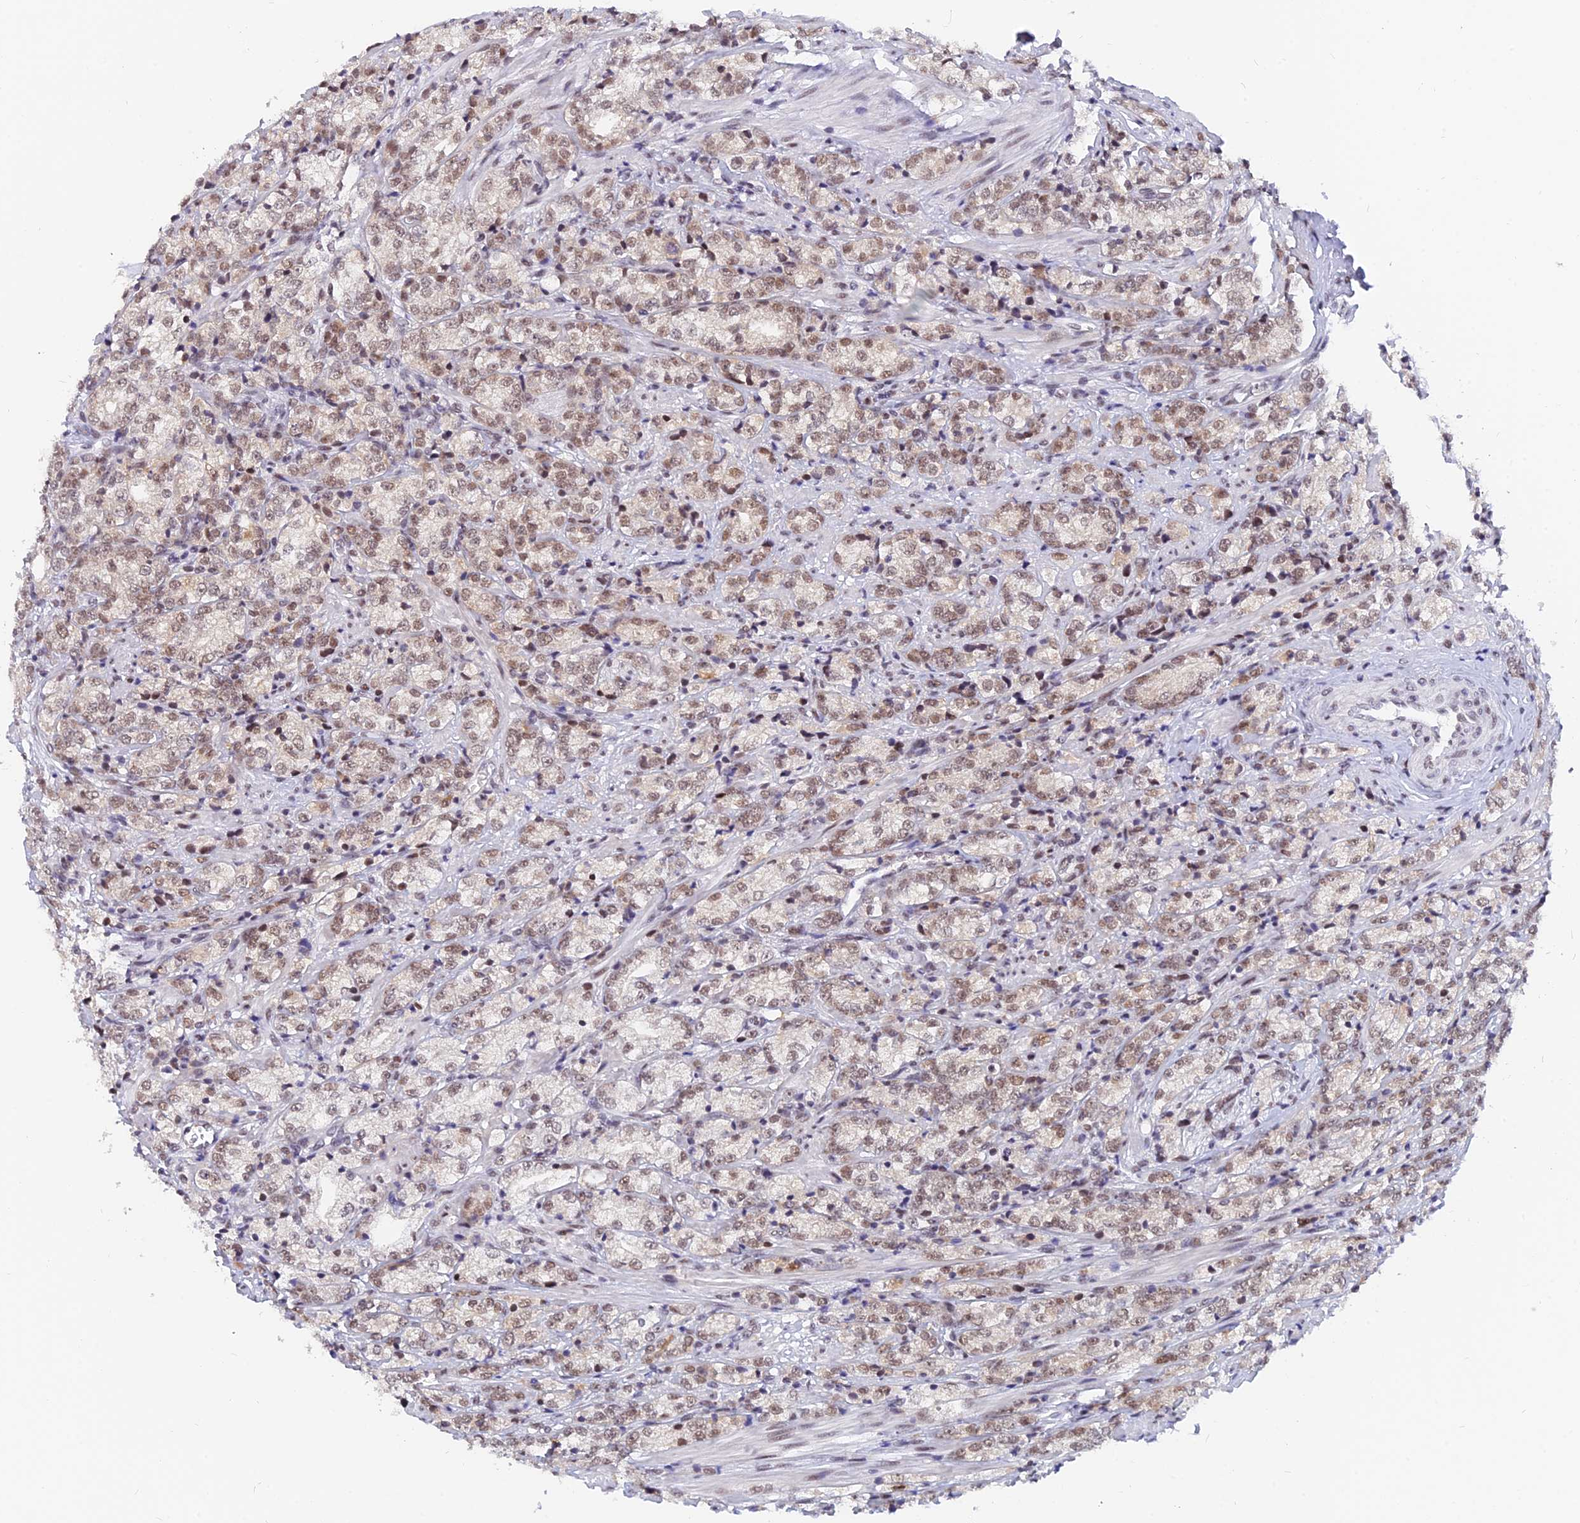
{"staining": {"intensity": "weak", "quantity": ">75%", "location": "nuclear"}, "tissue": "prostate cancer", "cell_type": "Tumor cells", "image_type": "cancer", "snomed": [{"axis": "morphology", "description": "Adenocarcinoma, High grade"}, {"axis": "topography", "description": "Prostate"}], "caption": "A brown stain labels weak nuclear positivity of a protein in prostate cancer (high-grade adenocarcinoma) tumor cells.", "gene": "DPY30", "patient": {"sex": "male", "age": 69}}